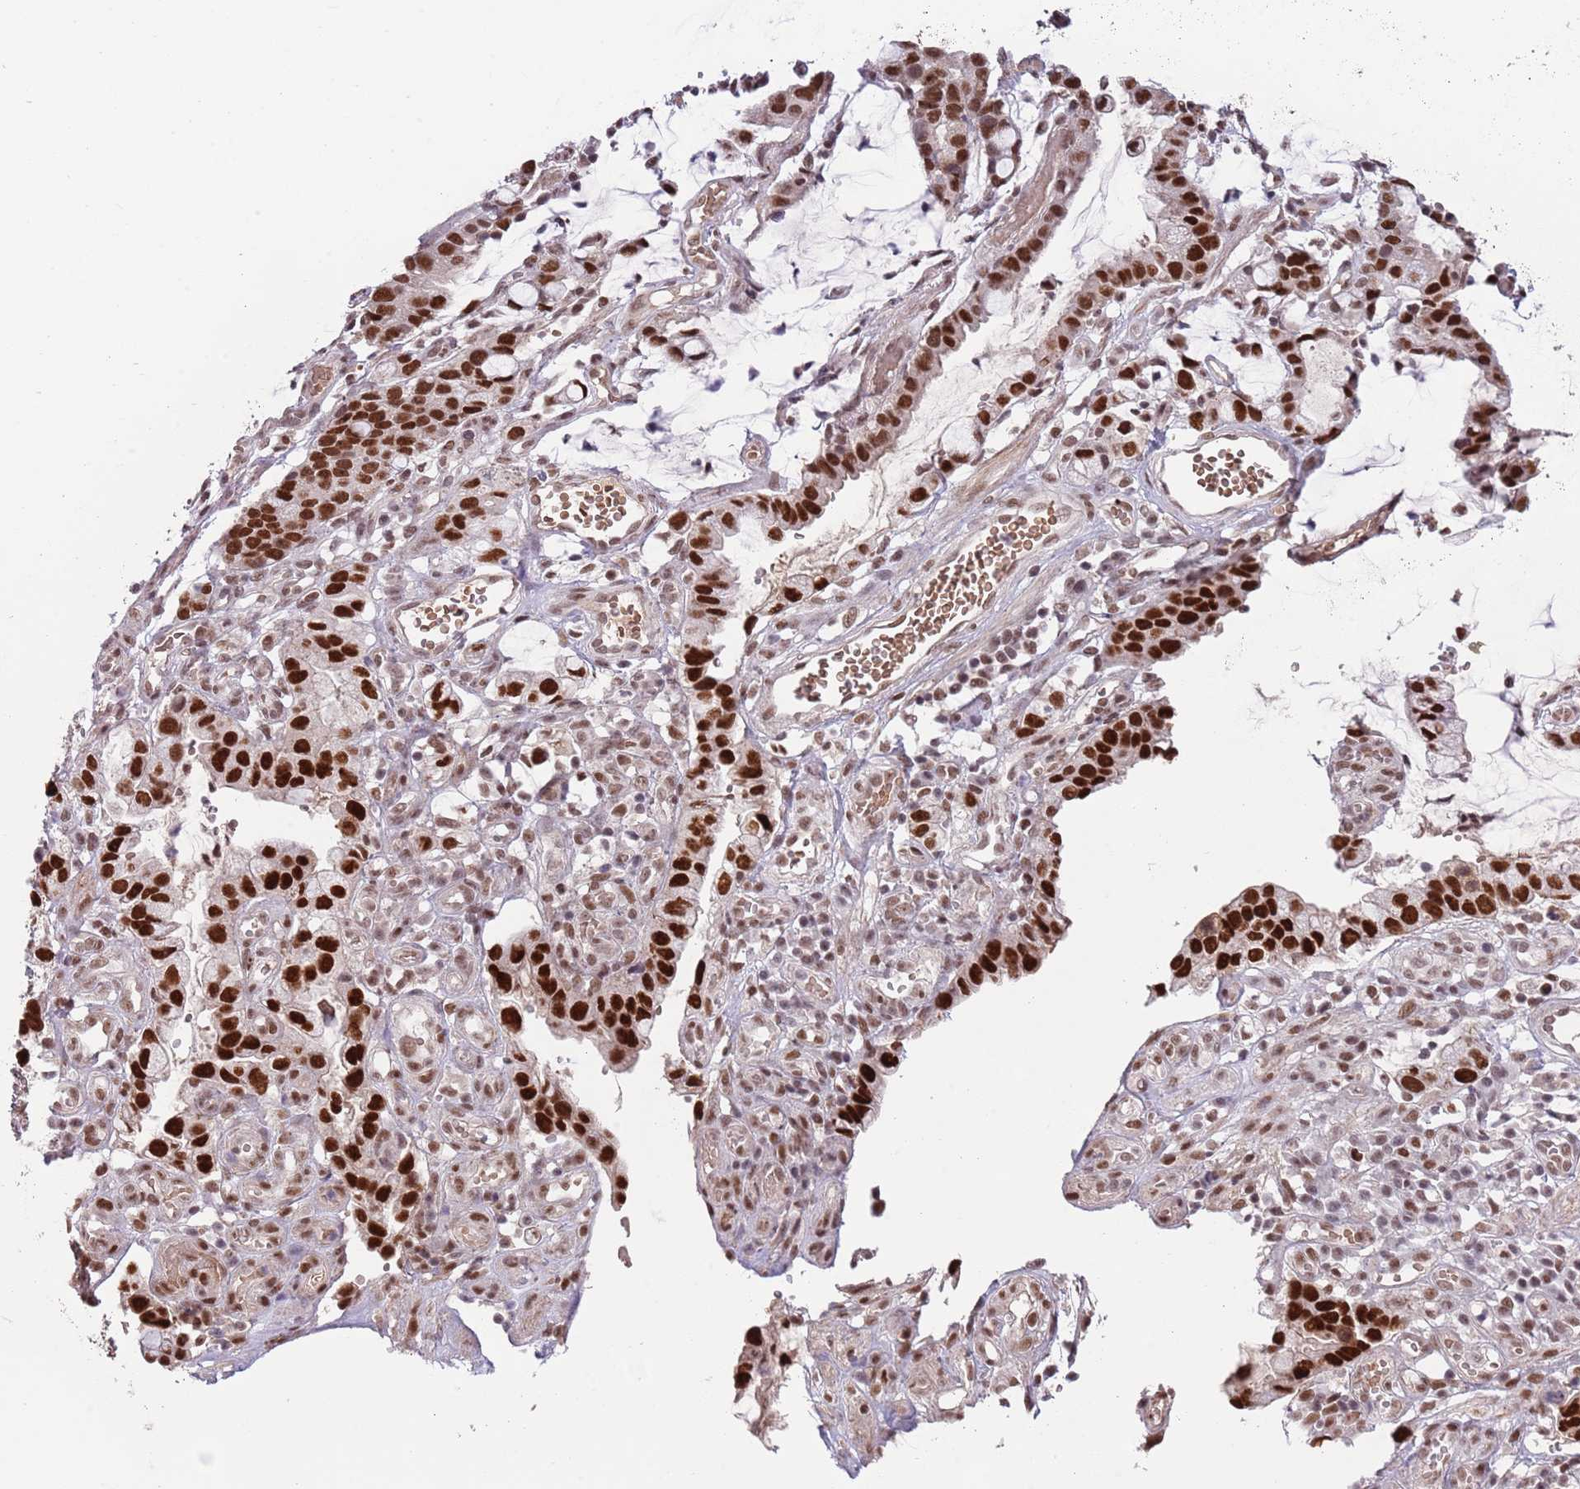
{"staining": {"intensity": "strong", "quantity": ">75%", "location": "nuclear"}, "tissue": "stomach cancer", "cell_type": "Tumor cells", "image_type": "cancer", "snomed": [{"axis": "morphology", "description": "Adenocarcinoma, NOS"}, {"axis": "topography", "description": "Stomach"}], "caption": "Stomach cancer (adenocarcinoma) stained with immunohistochemistry exhibits strong nuclear positivity in approximately >75% of tumor cells. The protein is shown in brown color, while the nuclei are stained blue.", "gene": "ZBTB7A", "patient": {"sex": "male", "age": 55}}